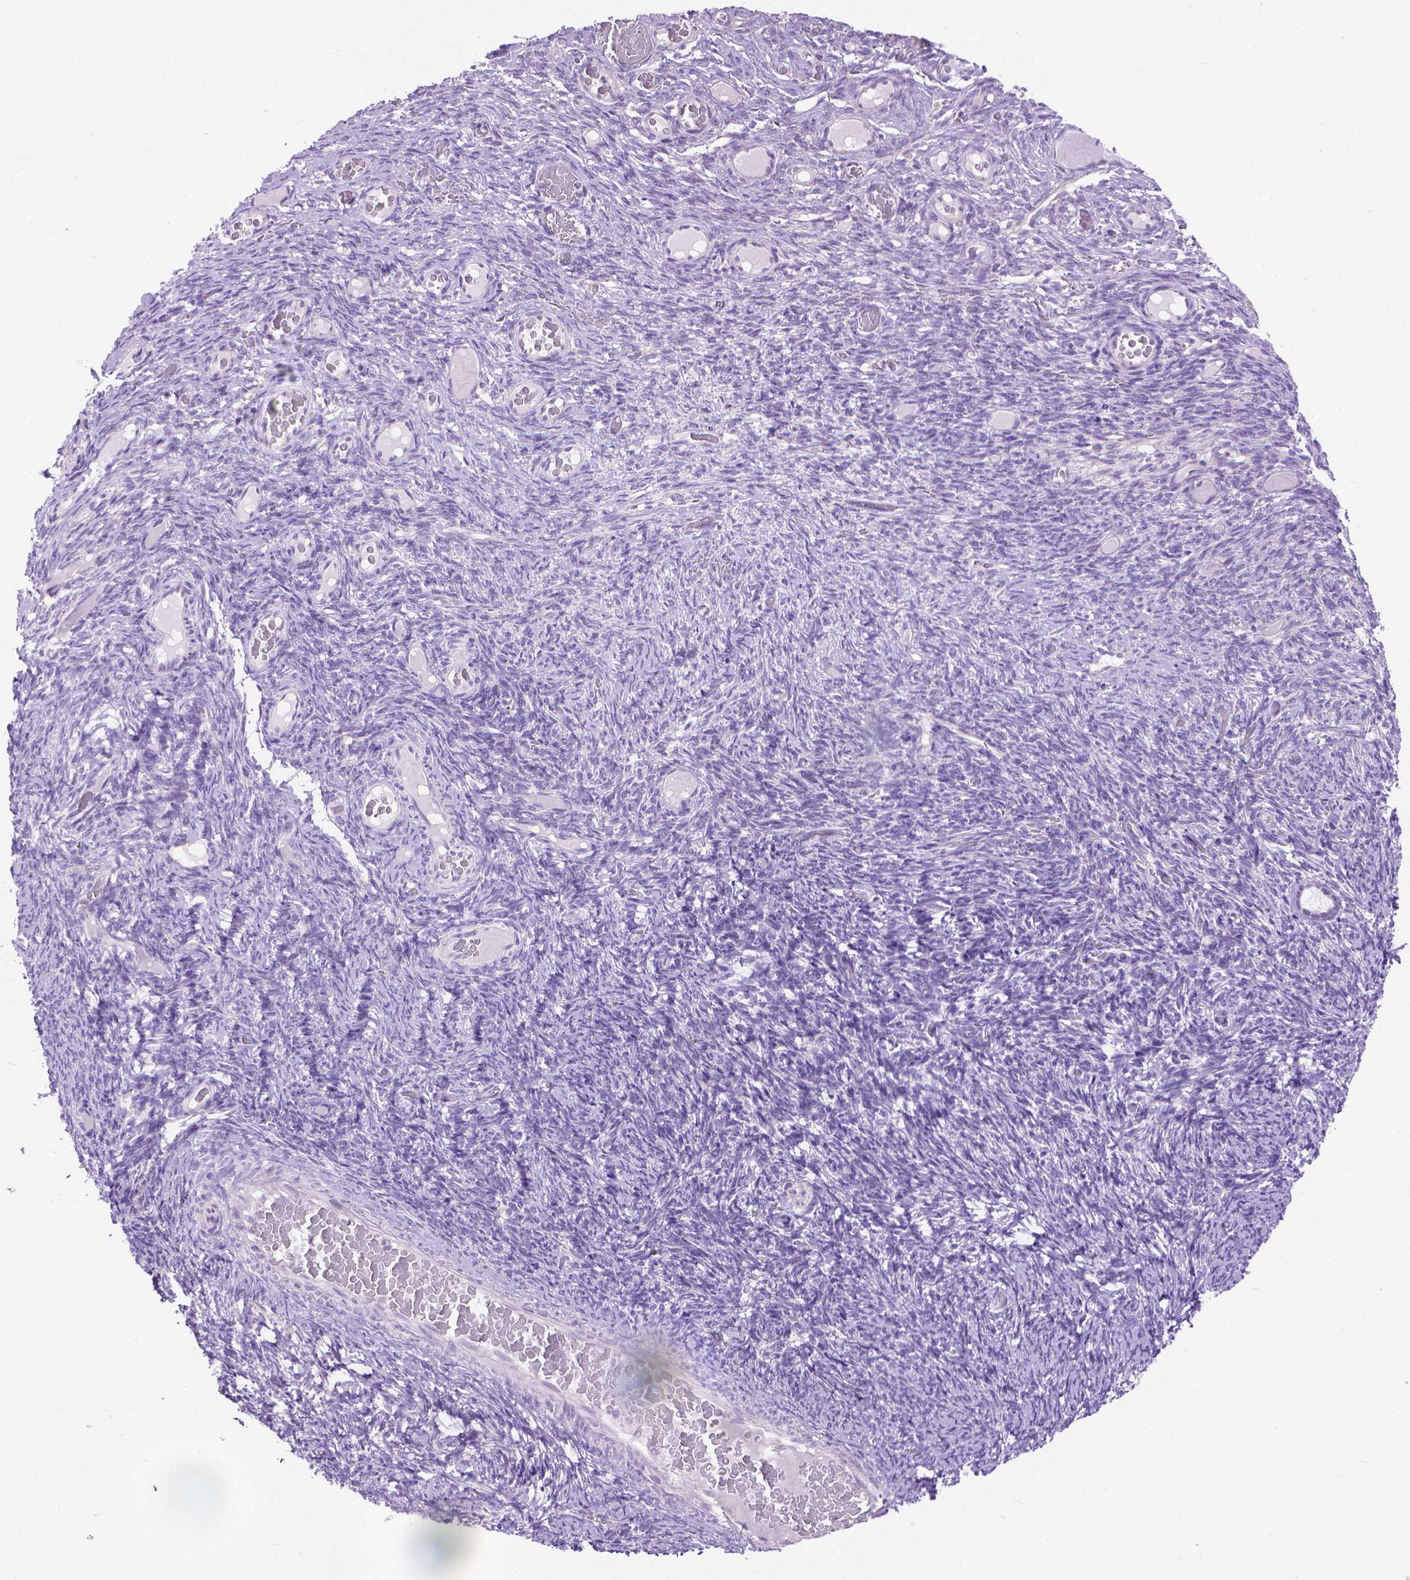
{"staining": {"intensity": "negative", "quantity": "none", "location": "none"}, "tissue": "ovary", "cell_type": "Ovarian stroma cells", "image_type": "normal", "snomed": [{"axis": "morphology", "description": "Normal tissue, NOS"}, {"axis": "topography", "description": "Ovary"}], "caption": "DAB immunohistochemical staining of benign human ovary demonstrates no significant staining in ovarian stroma cells. (DAB (3,3'-diaminobenzidine) immunohistochemistry with hematoxylin counter stain).", "gene": "SYN1", "patient": {"sex": "female", "age": 34}}